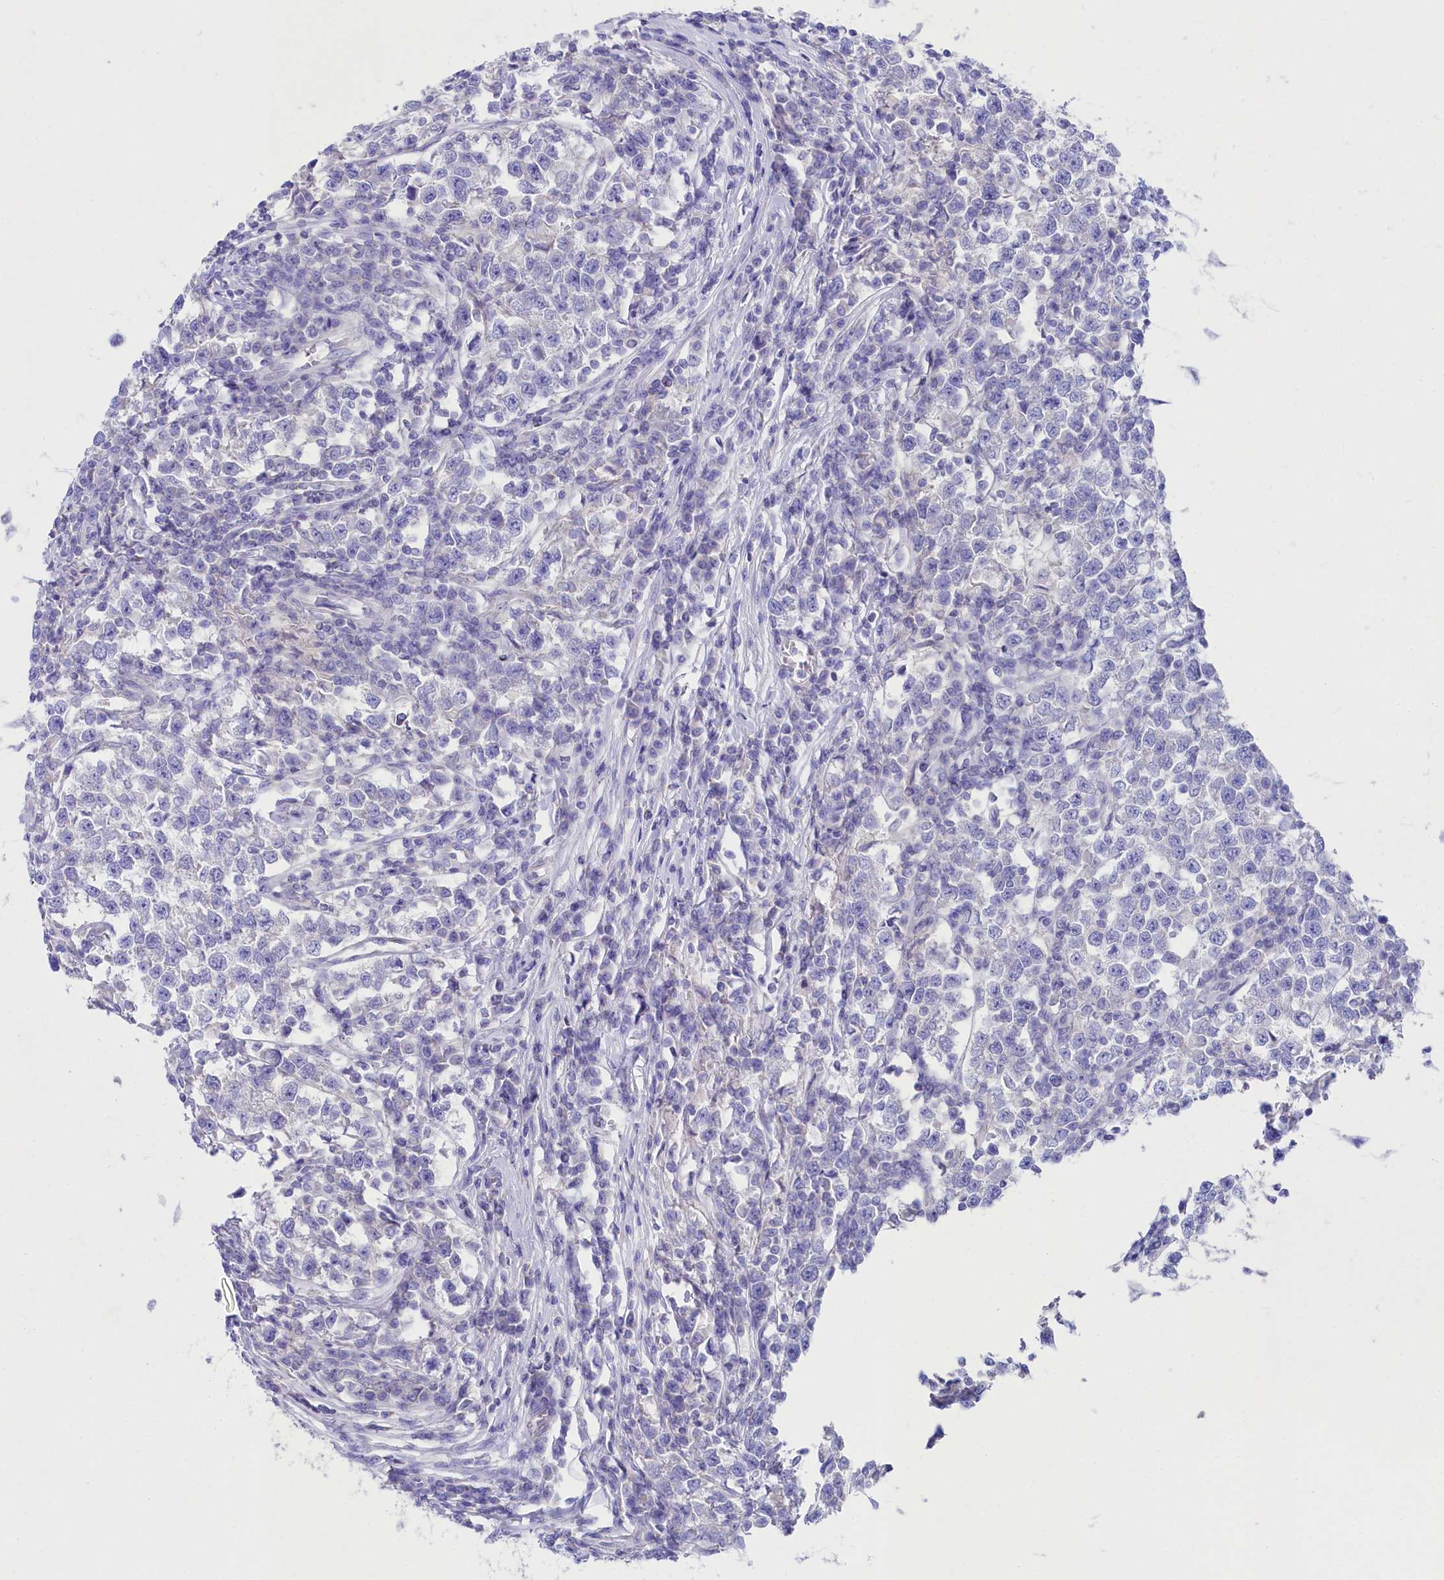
{"staining": {"intensity": "negative", "quantity": "none", "location": "none"}, "tissue": "testis cancer", "cell_type": "Tumor cells", "image_type": "cancer", "snomed": [{"axis": "morphology", "description": "Normal tissue, NOS"}, {"axis": "morphology", "description": "Seminoma, NOS"}, {"axis": "topography", "description": "Testis"}], "caption": "Immunohistochemistry (IHC) micrograph of testis seminoma stained for a protein (brown), which displays no positivity in tumor cells.", "gene": "VPS26B", "patient": {"sex": "male", "age": 43}}